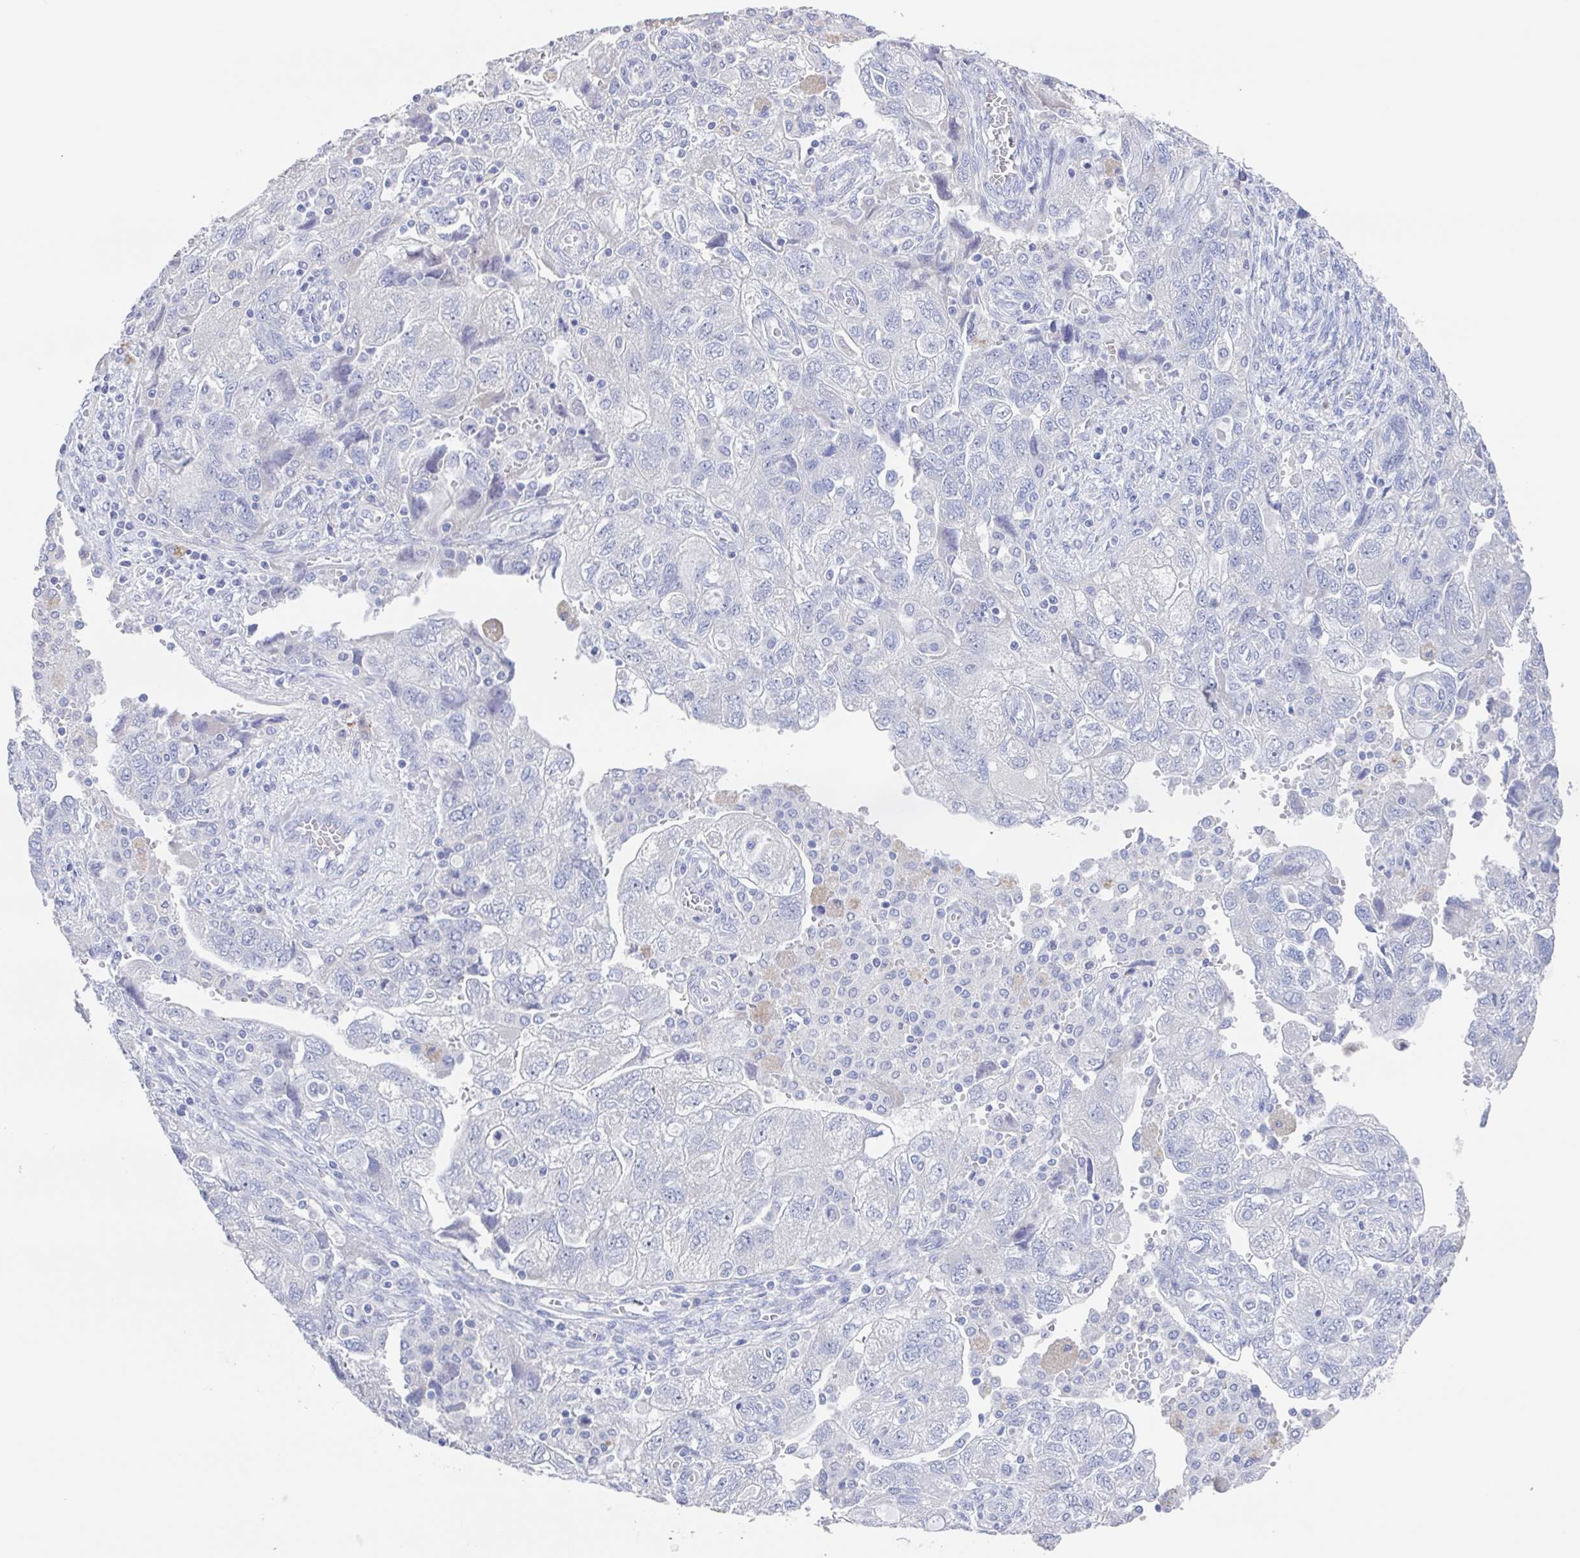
{"staining": {"intensity": "negative", "quantity": "none", "location": "none"}, "tissue": "ovarian cancer", "cell_type": "Tumor cells", "image_type": "cancer", "snomed": [{"axis": "morphology", "description": "Carcinoma, NOS"}, {"axis": "morphology", "description": "Cystadenocarcinoma, serous, NOS"}, {"axis": "topography", "description": "Ovary"}], "caption": "IHC photomicrograph of human ovarian serous cystadenocarcinoma stained for a protein (brown), which exhibits no positivity in tumor cells.", "gene": "NOXRED1", "patient": {"sex": "female", "age": 69}}